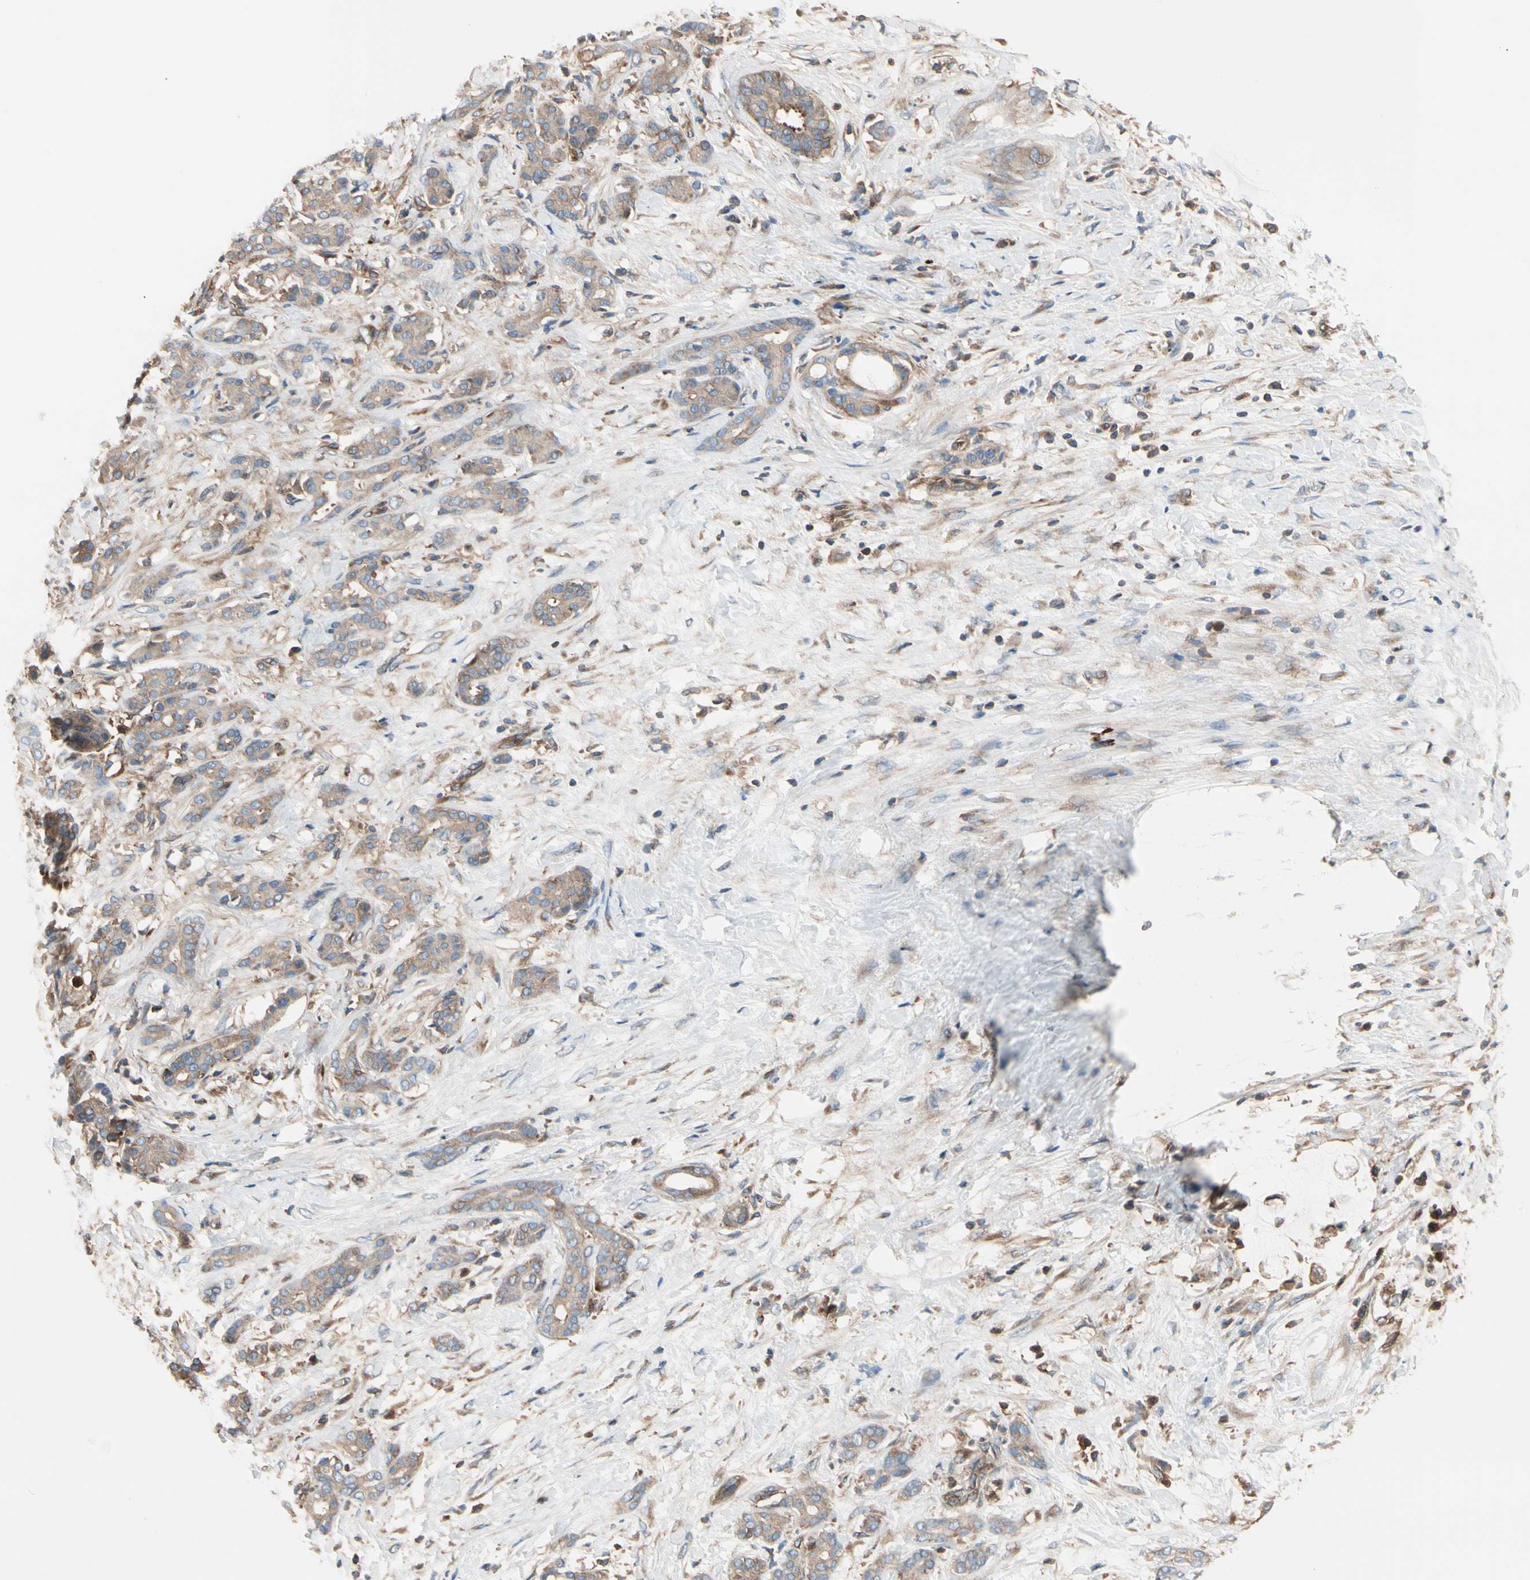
{"staining": {"intensity": "weak", "quantity": ">75%", "location": "cytoplasmic/membranous"}, "tissue": "pancreatic cancer", "cell_type": "Tumor cells", "image_type": "cancer", "snomed": [{"axis": "morphology", "description": "Adenocarcinoma, NOS"}, {"axis": "topography", "description": "Pancreas"}], "caption": "The histopathology image displays immunohistochemical staining of pancreatic cancer (adenocarcinoma). There is weak cytoplasmic/membranous expression is identified in approximately >75% of tumor cells.", "gene": "ROCK1", "patient": {"sex": "male", "age": 41}}